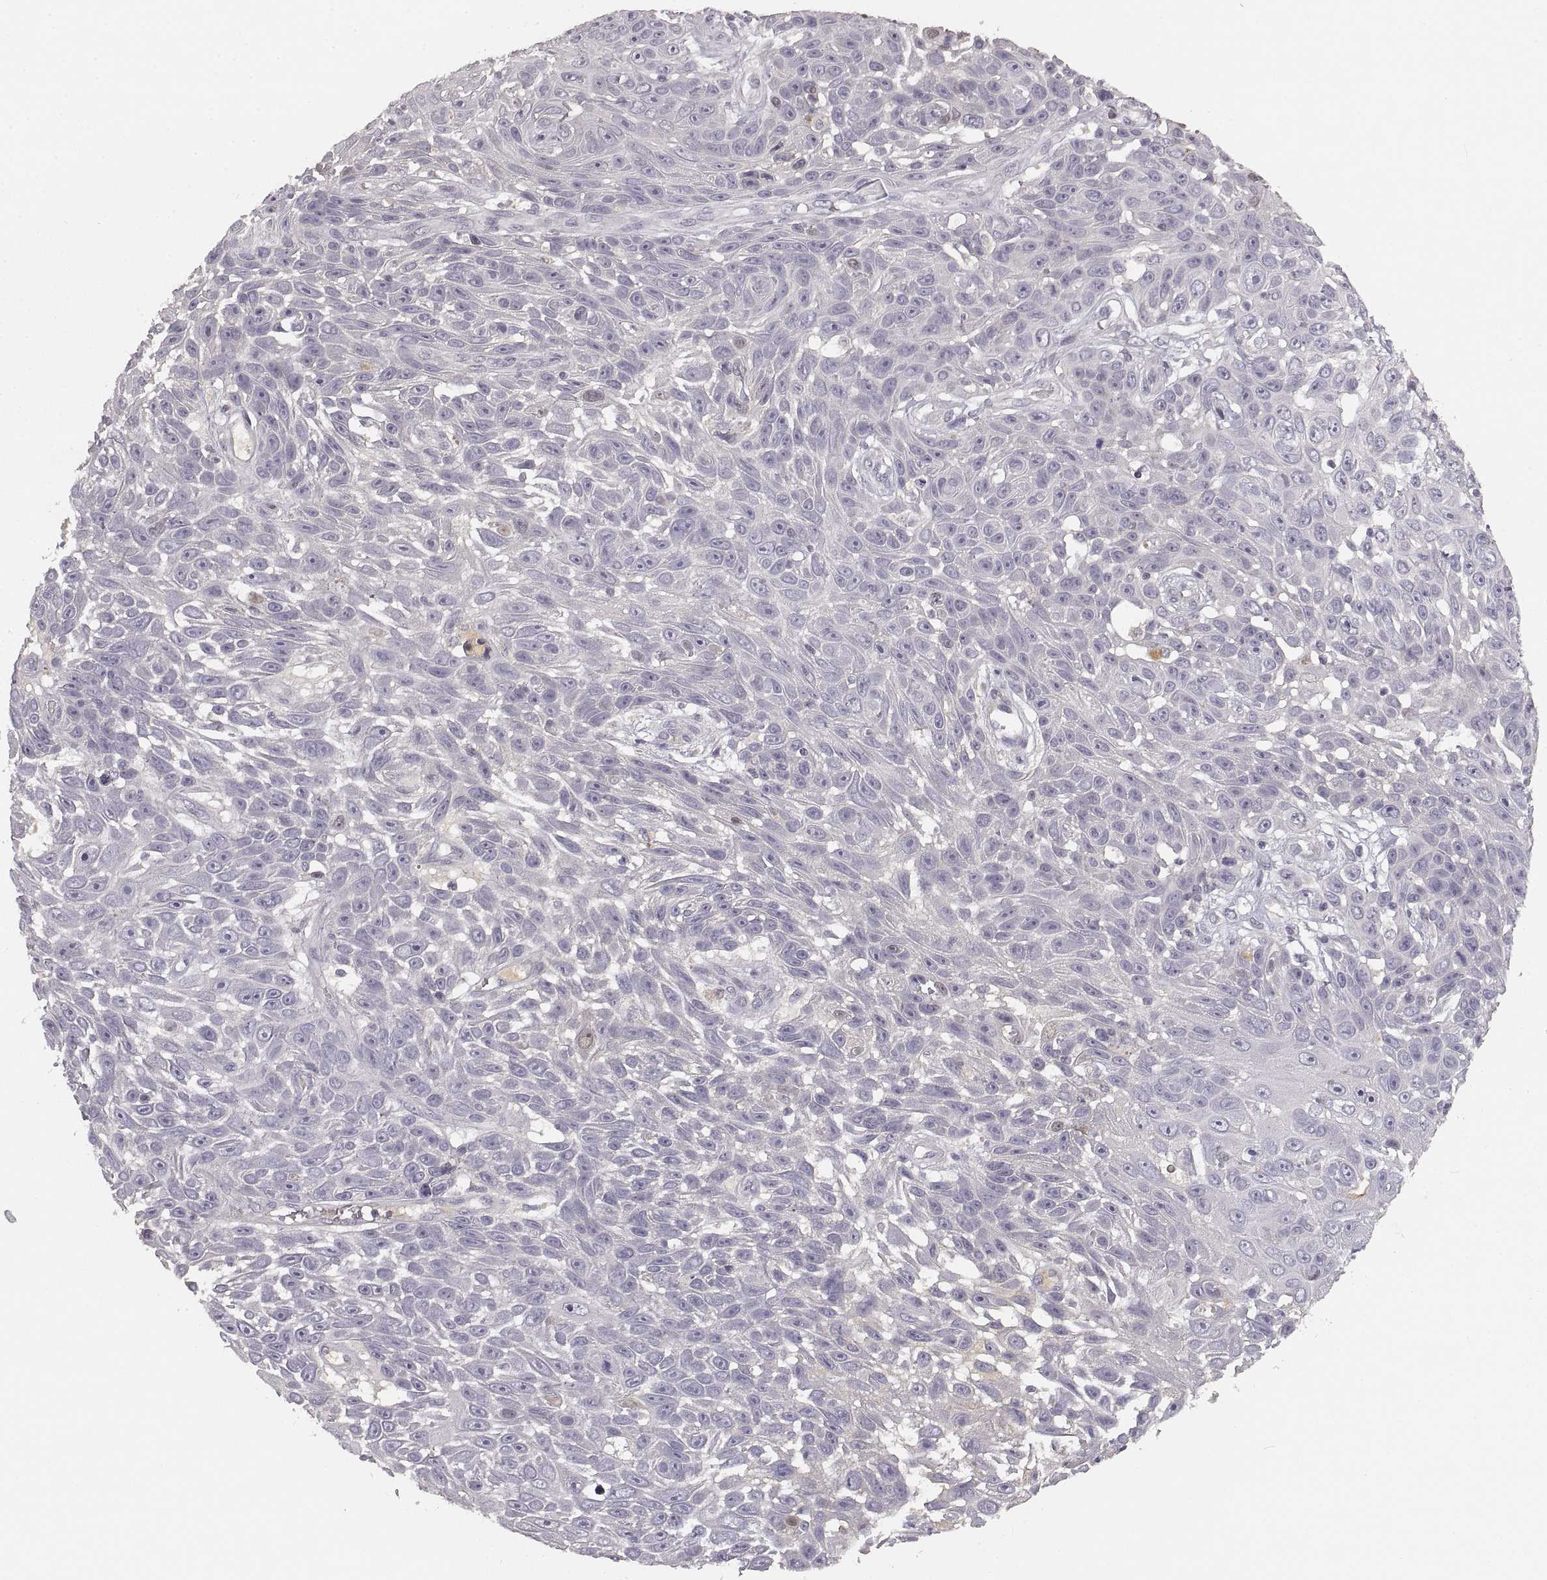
{"staining": {"intensity": "negative", "quantity": "none", "location": "none"}, "tissue": "skin cancer", "cell_type": "Tumor cells", "image_type": "cancer", "snomed": [{"axis": "morphology", "description": "Squamous cell carcinoma, NOS"}, {"axis": "topography", "description": "Skin"}], "caption": "Tumor cells show no significant protein staining in skin cancer (squamous cell carcinoma).", "gene": "RUNDC3A", "patient": {"sex": "male", "age": 82}}